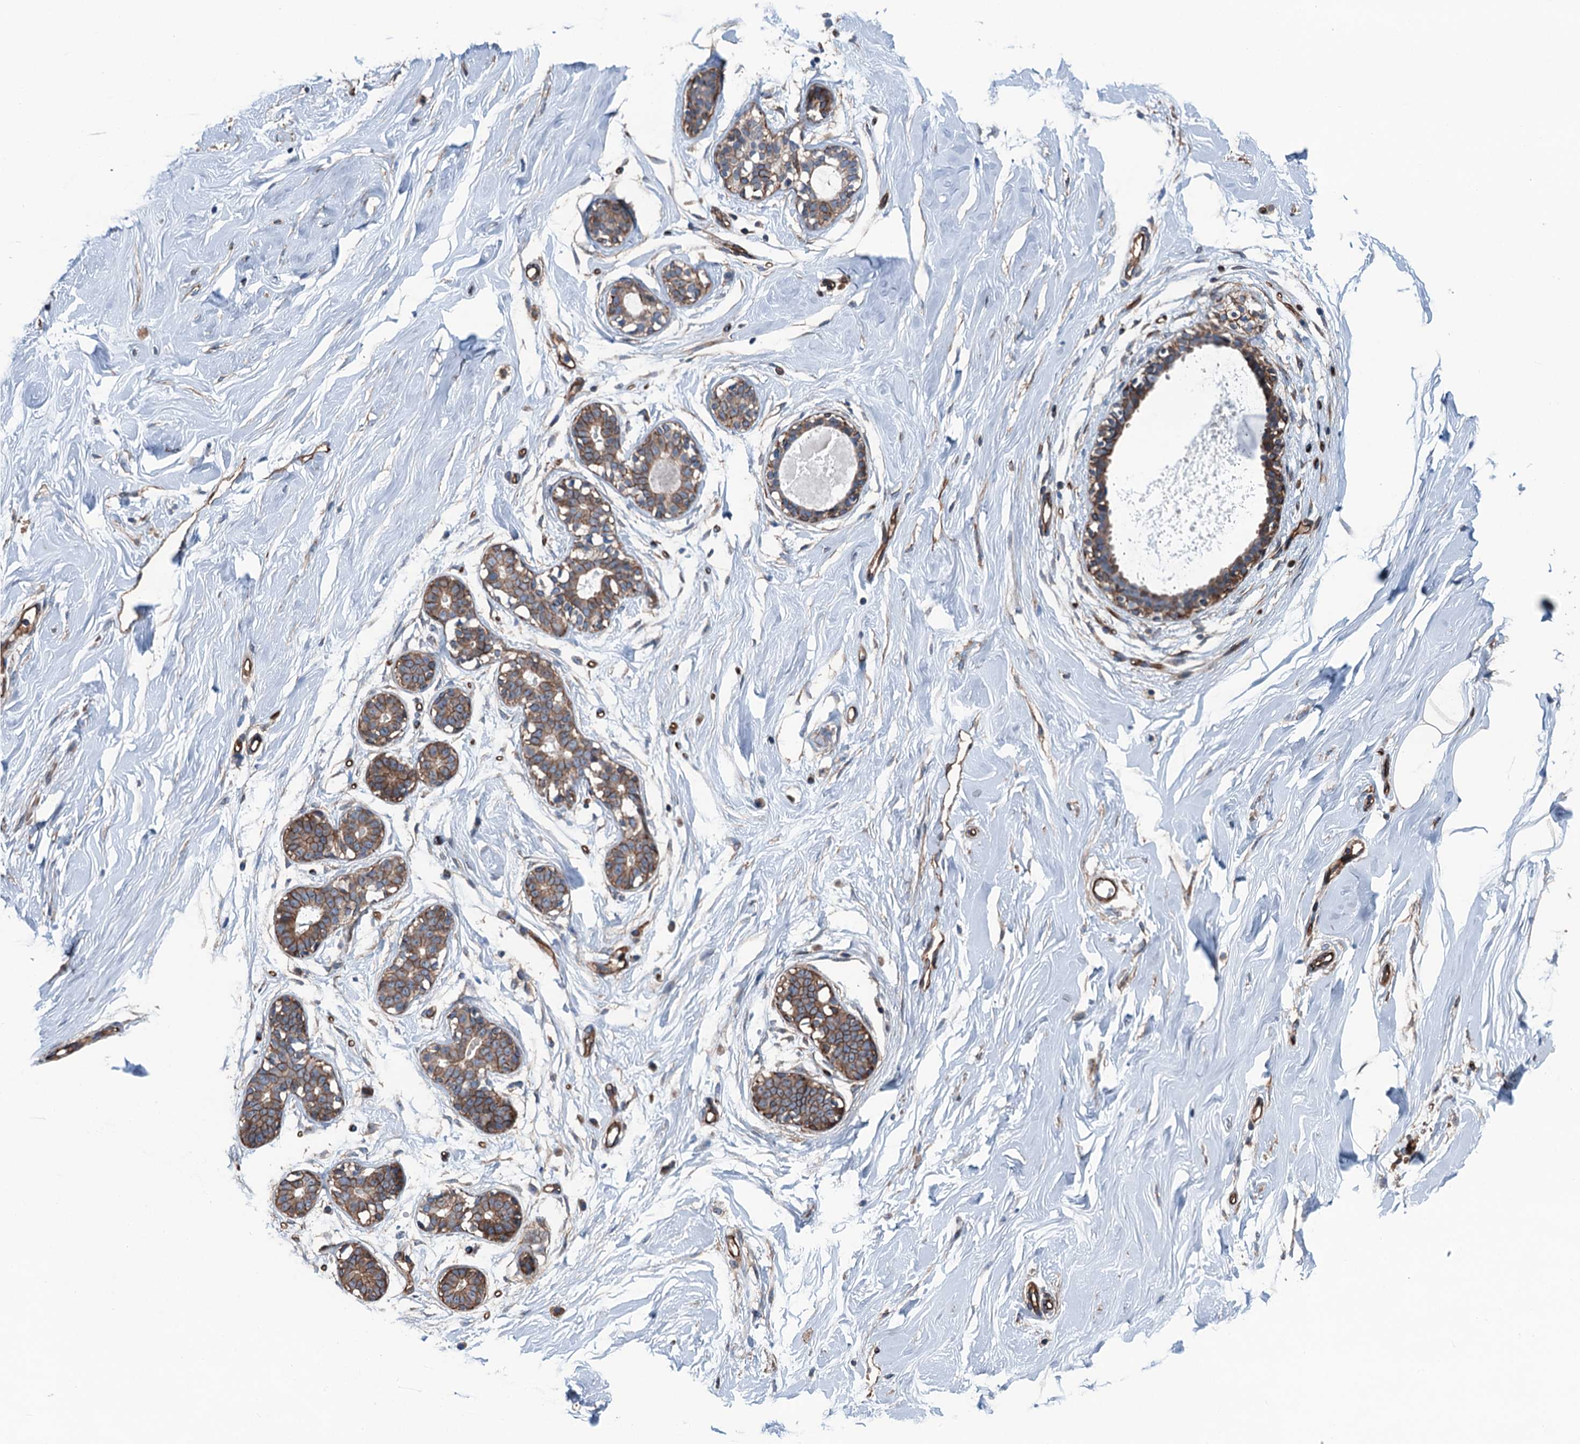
{"staining": {"intensity": "moderate", "quantity": ">75%", "location": "cytoplasmic/membranous"}, "tissue": "breast", "cell_type": "Adipocytes", "image_type": "normal", "snomed": [{"axis": "morphology", "description": "Normal tissue, NOS"}, {"axis": "morphology", "description": "Adenoma, NOS"}, {"axis": "topography", "description": "Breast"}], "caption": "Protein staining of benign breast displays moderate cytoplasmic/membranous positivity in about >75% of adipocytes. (IHC, brightfield microscopy, high magnification).", "gene": "NMRAL1", "patient": {"sex": "female", "age": 23}}